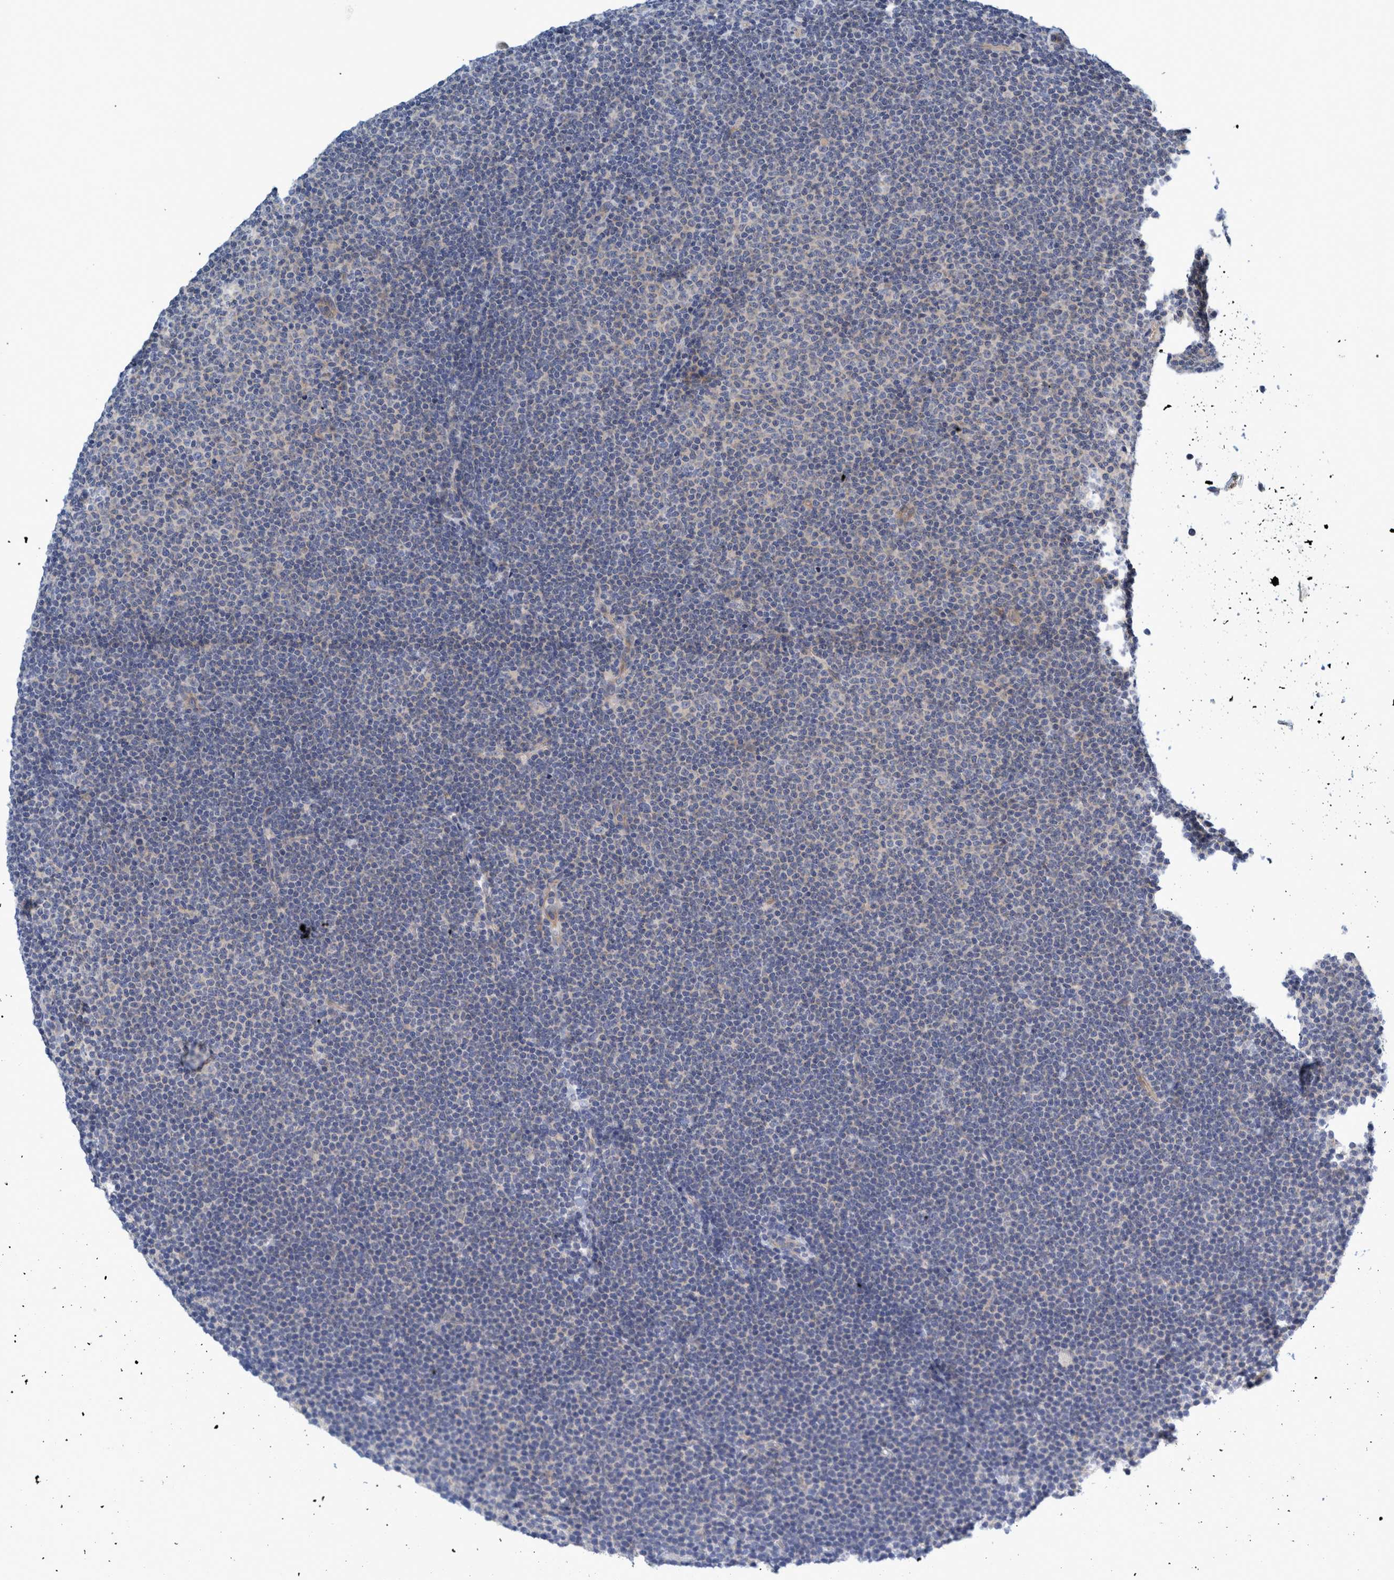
{"staining": {"intensity": "negative", "quantity": "none", "location": "none"}, "tissue": "lymphoma", "cell_type": "Tumor cells", "image_type": "cancer", "snomed": [{"axis": "morphology", "description": "Malignant lymphoma, non-Hodgkin's type, Low grade"}, {"axis": "topography", "description": "Lymph node"}], "caption": "There is no significant staining in tumor cells of low-grade malignant lymphoma, non-Hodgkin's type.", "gene": "ZNF324B", "patient": {"sex": "female", "age": 53}}